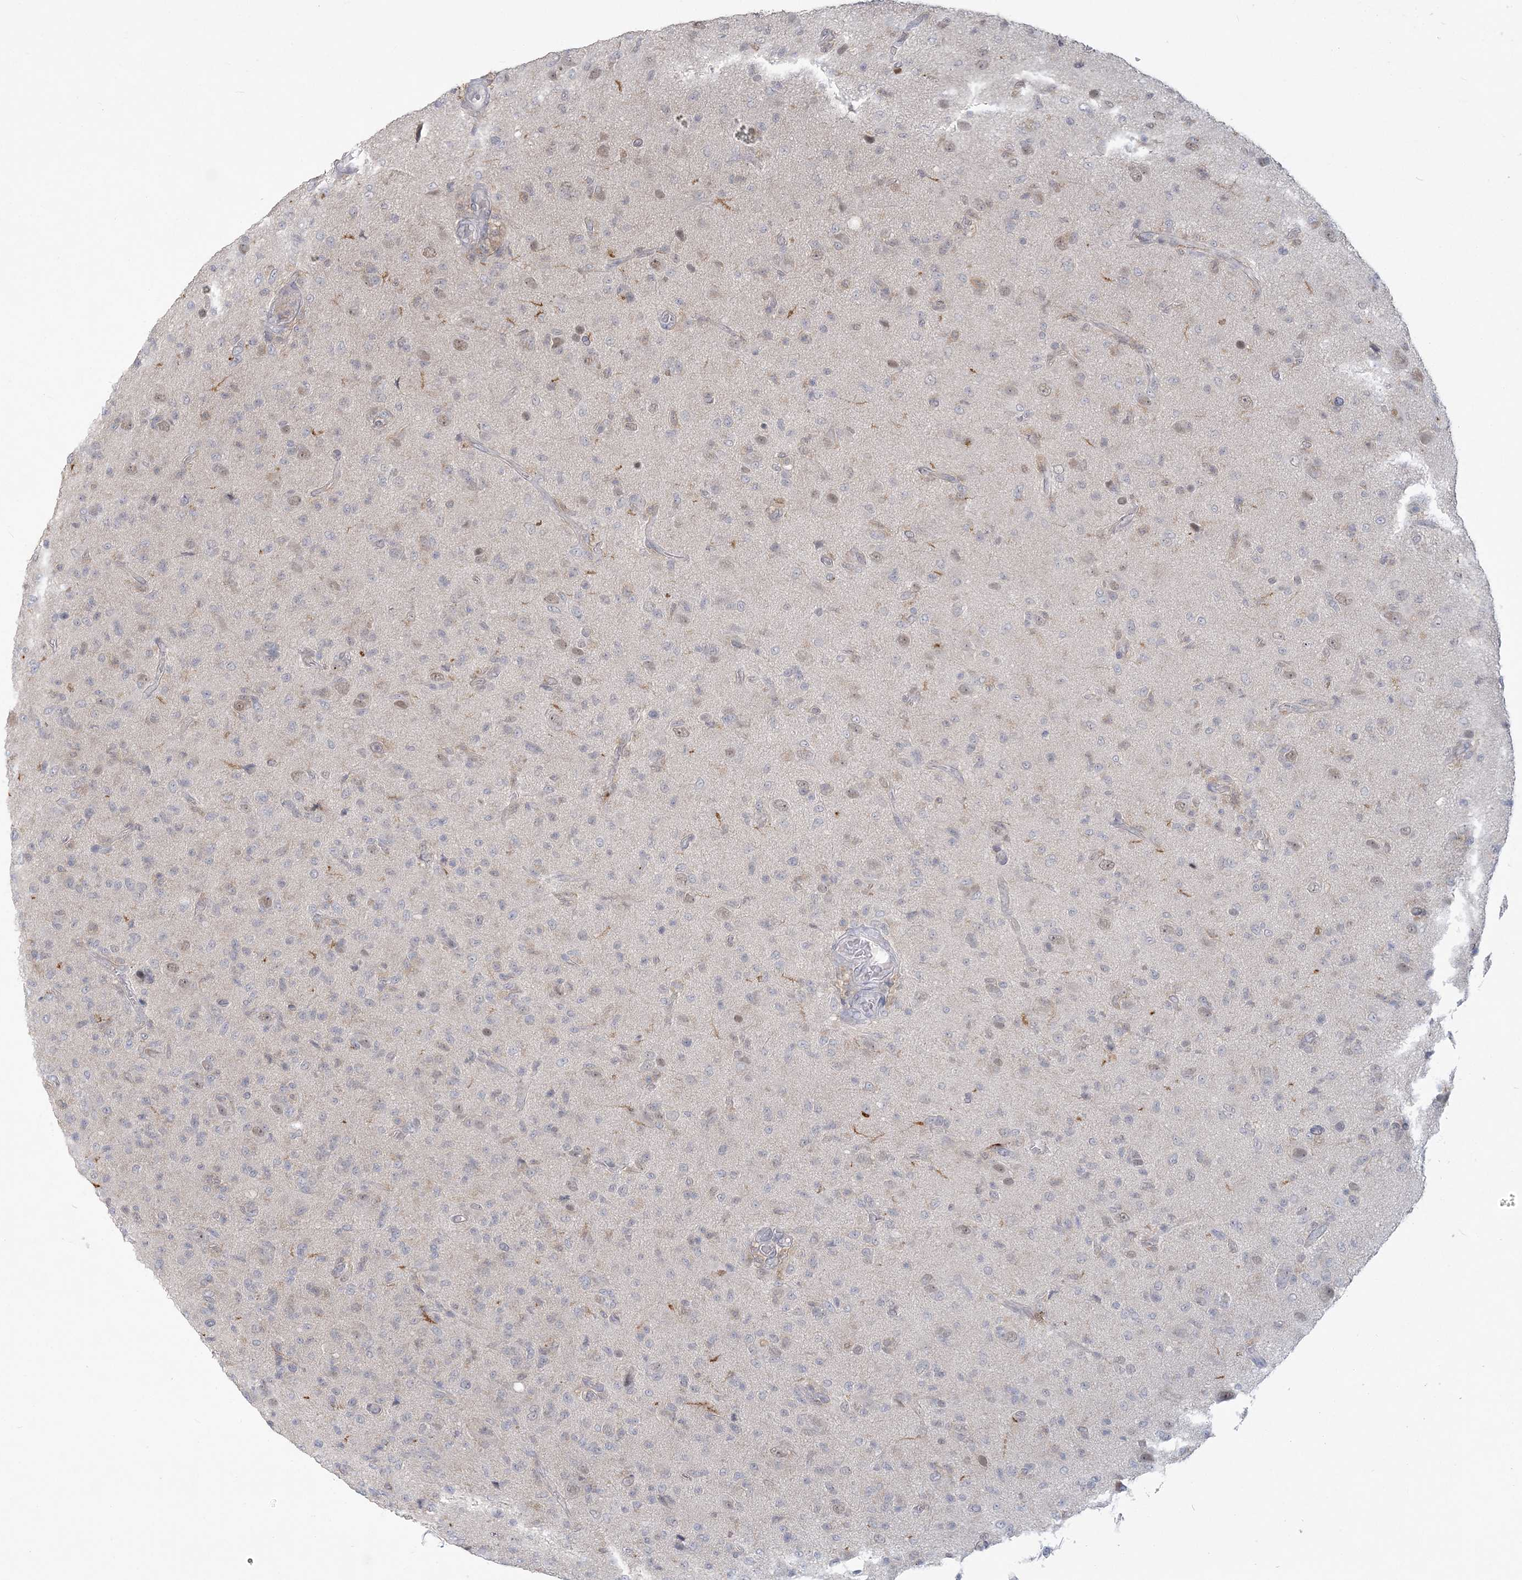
{"staining": {"intensity": "weak", "quantity": "<25%", "location": "nuclear"}, "tissue": "glioma", "cell_type": "Tumor cells", "image_type": "cancer", "snomed": [{"axis": "morphology", "description": "Glioma, malignant, High grade"}, {"axis": "topography", "description": "Brain"}], "caption": "Glioma was stained to show a protein in brown. There is no significant staining in tumor cells.", "gene": "ANKS1A", "patient": {"sex": "female", "age": 57}}